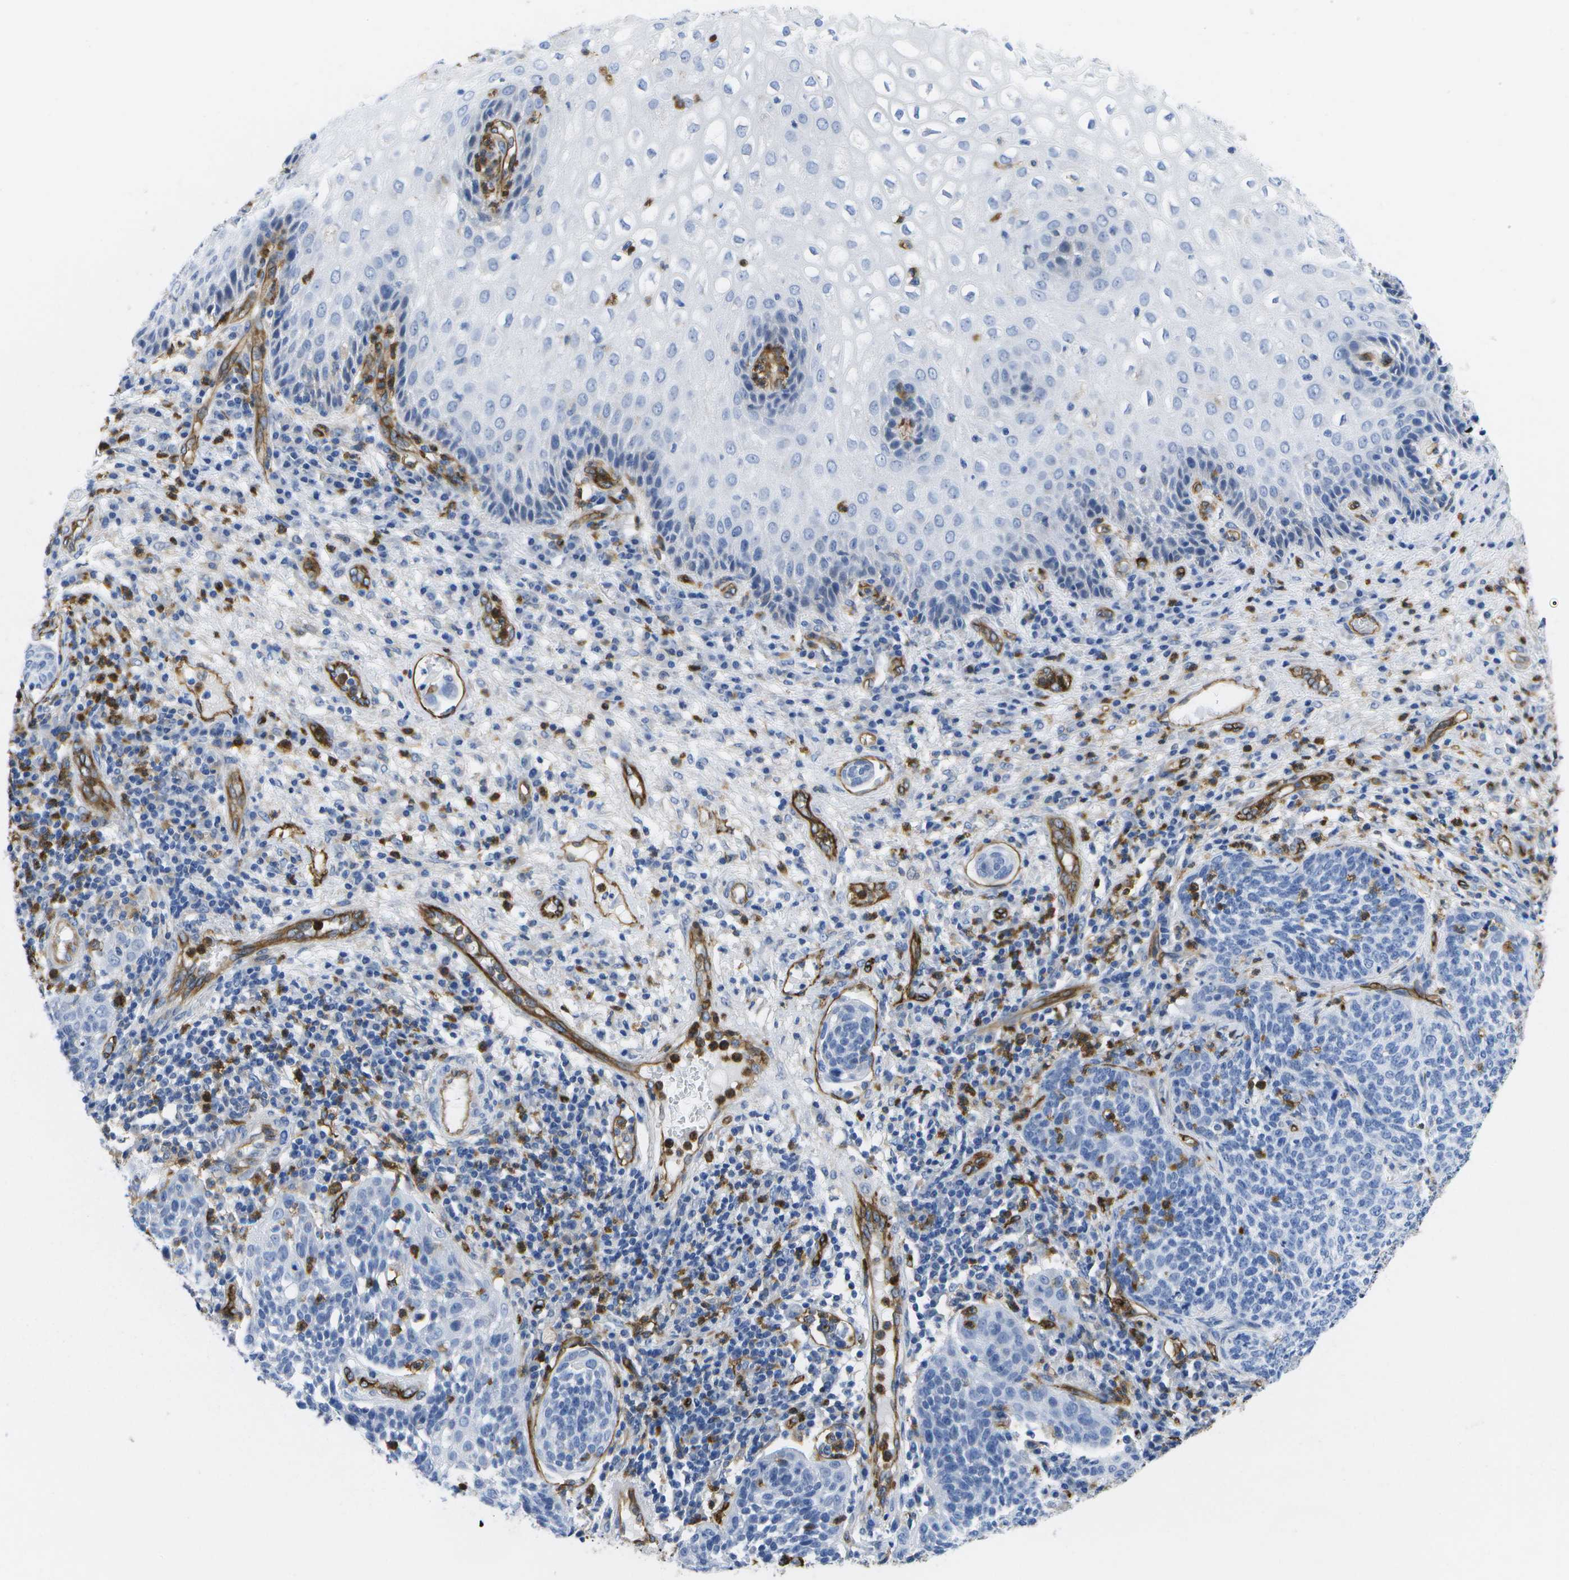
{"staining": {"intensity": "negative", "quantity": "none", "location": "none"}, "tissue": "cervical cancer", "cell_type": "Tumor cells", "image_type": "cancer", "snomed": [{"axis": "morphology", "description": "Squamous cell carcinoma, NOS"}, {"axis": "topography", "description": "Cervix"}], "caption": "There is no significant positivity in tumor cells of squamous cell carcinoma (cervical).", "gene": "DYSF", "patient": {"sex": "female", "age": 34}}